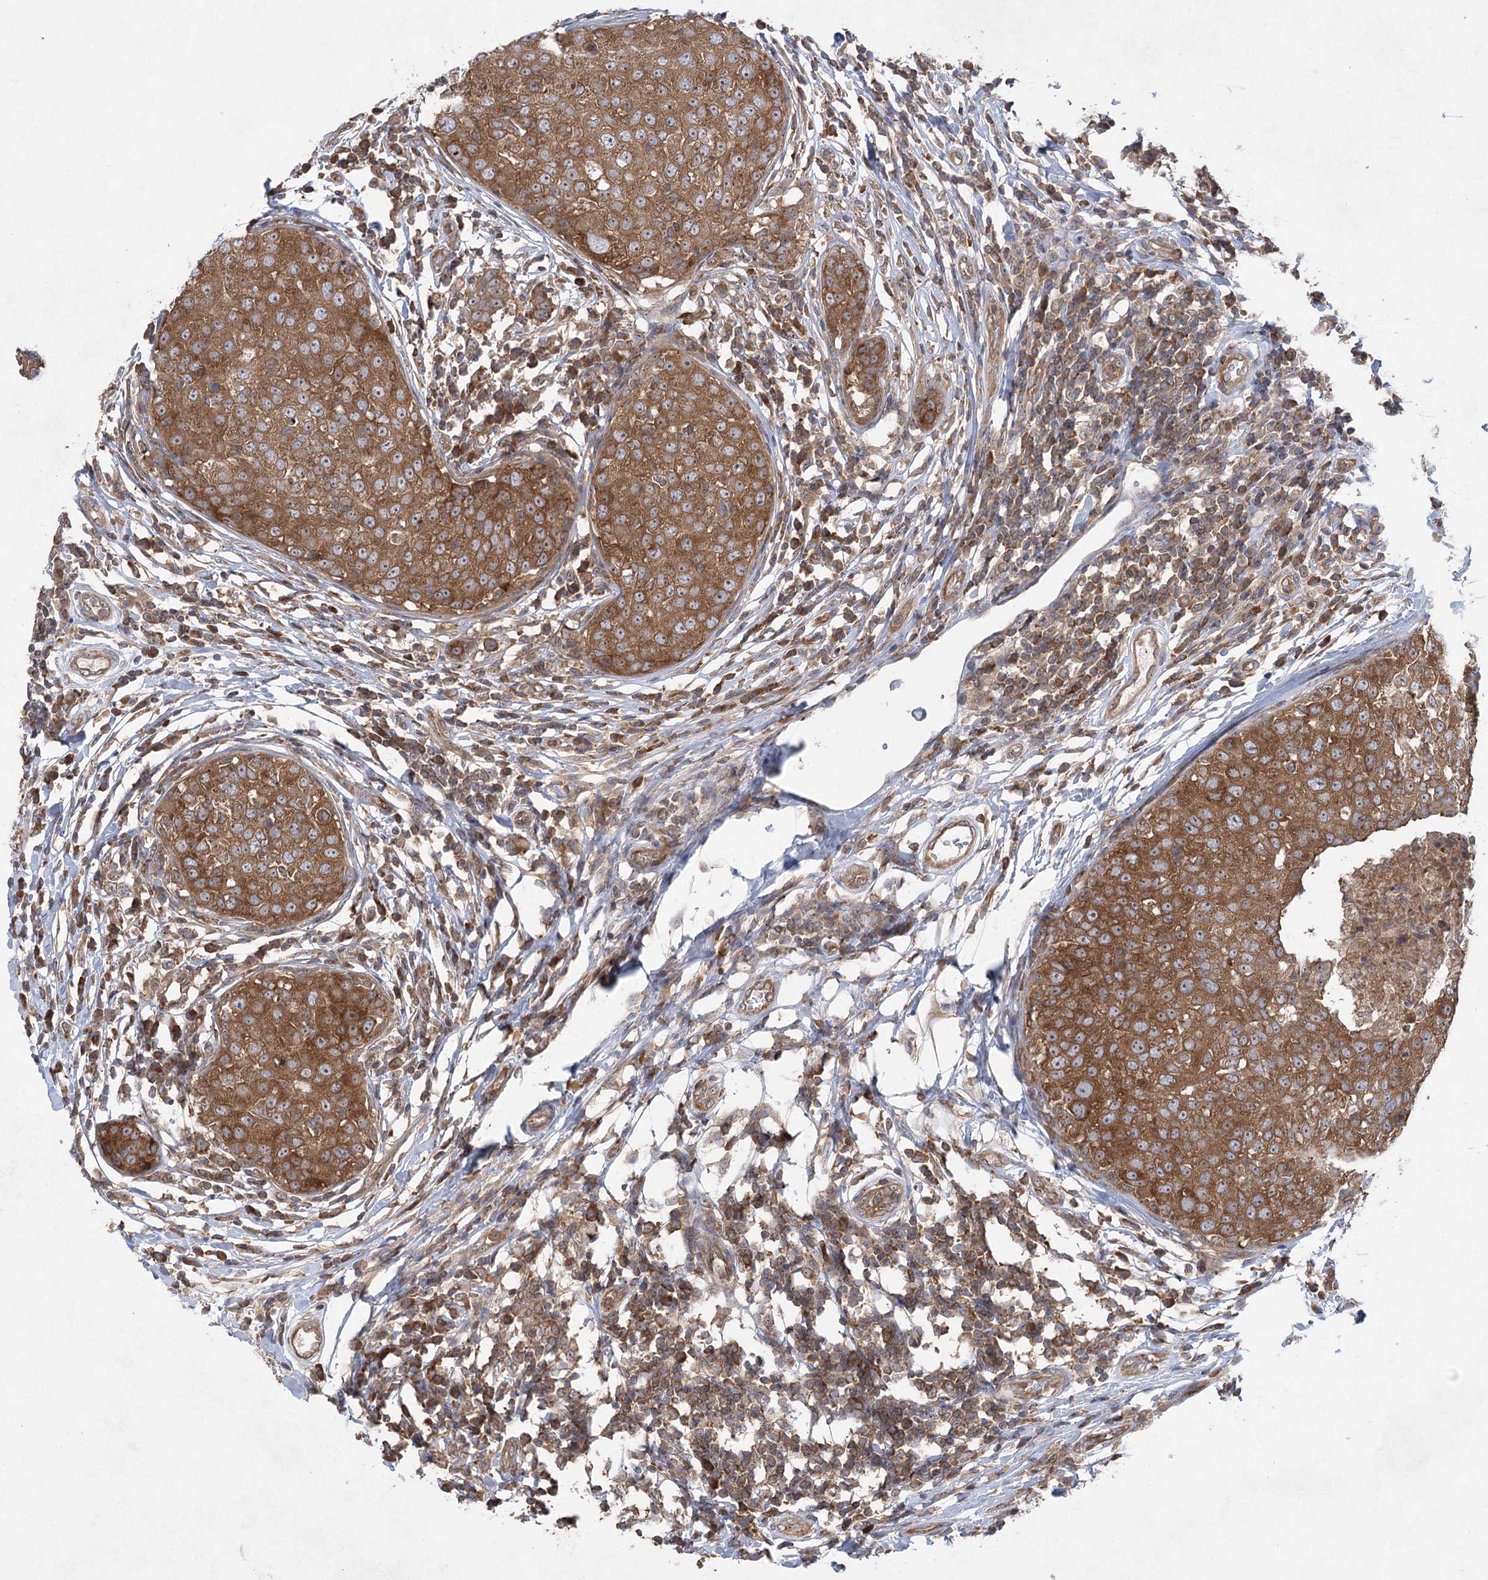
{"staining": {"intensity": "moderate", "quantity": ">75%", "location": "cytoplasmic/membranous"}, "tissue": "breast cancer", "cell_type": "Tumor cells", "image_type": "cancer", "snomed": [{"axis": "morphology", "description": "Duct carcinoma"}, {"axis": "topography", "description": "Breast"}], "caption": "A photomicrograph showing moderate cytoplasmic/membranous expression in approximately >75% of tumor cells in breast cancer, as visualized by brown immunohistochemical staining.", "gene": "EIF3A", "patient": {"sex": "female", "age": 27}}